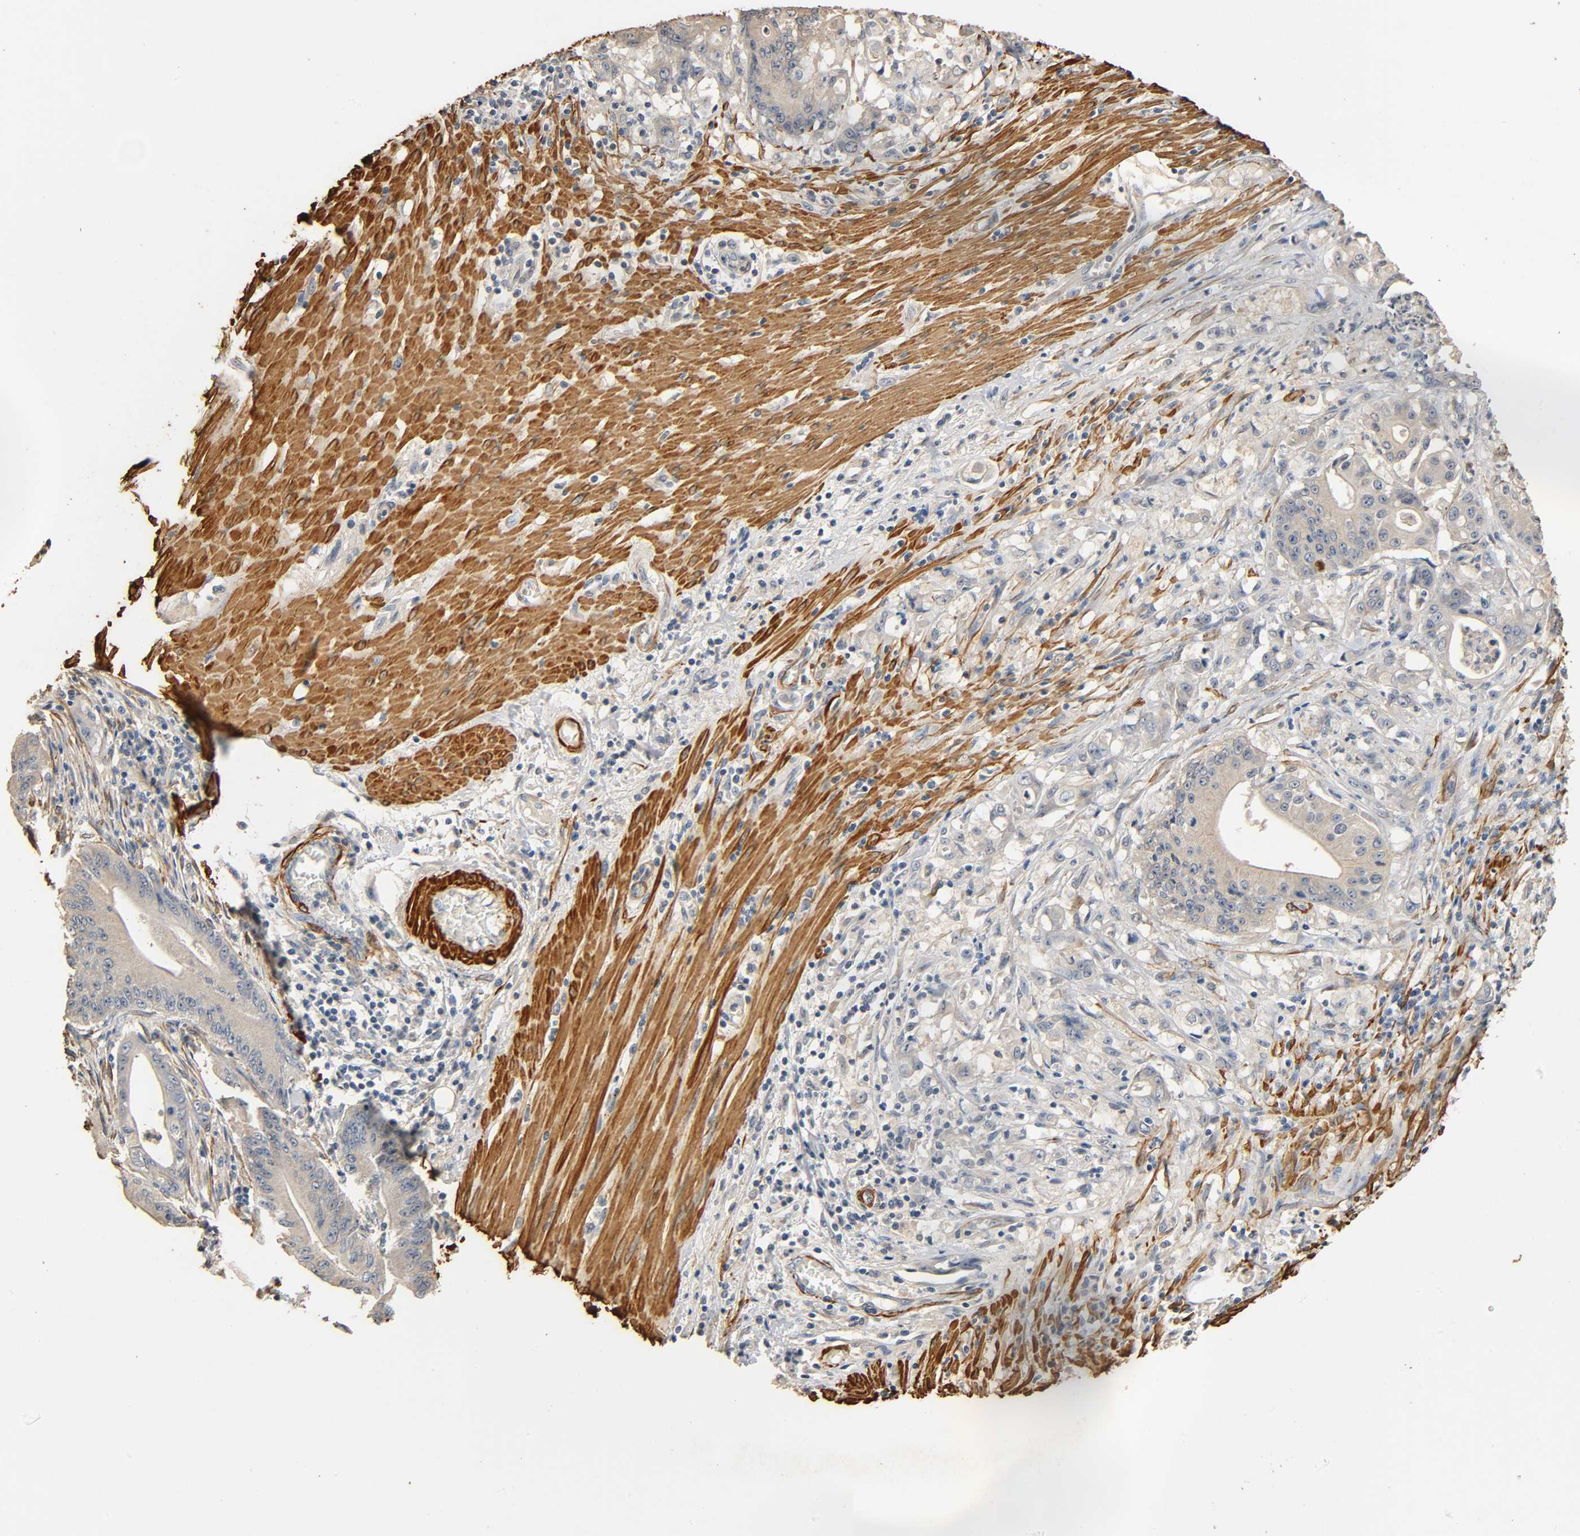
{"staining": {"intensity": "weak", "quantity": ">75%", "location": "cytoplasmic/membranous"}, "tissue": "pancreatic cancer", "cell_type": "Tumor cells", "image_type": "cancer", "snomed": [{"axis": "morphology", "description": "Normal tissue, NOS"}, {"axis": "topography", "description": "Lymph node"}], "caption": "The immunohistochemical stain shows weak cytoplasmic/membranous expression in tumor cells of pancreatic cancer tissue. (IHC, brightfield microscopy, high magnification).", "gene": "GSTA3", "patient": {"sex": "male", "age": 62}}